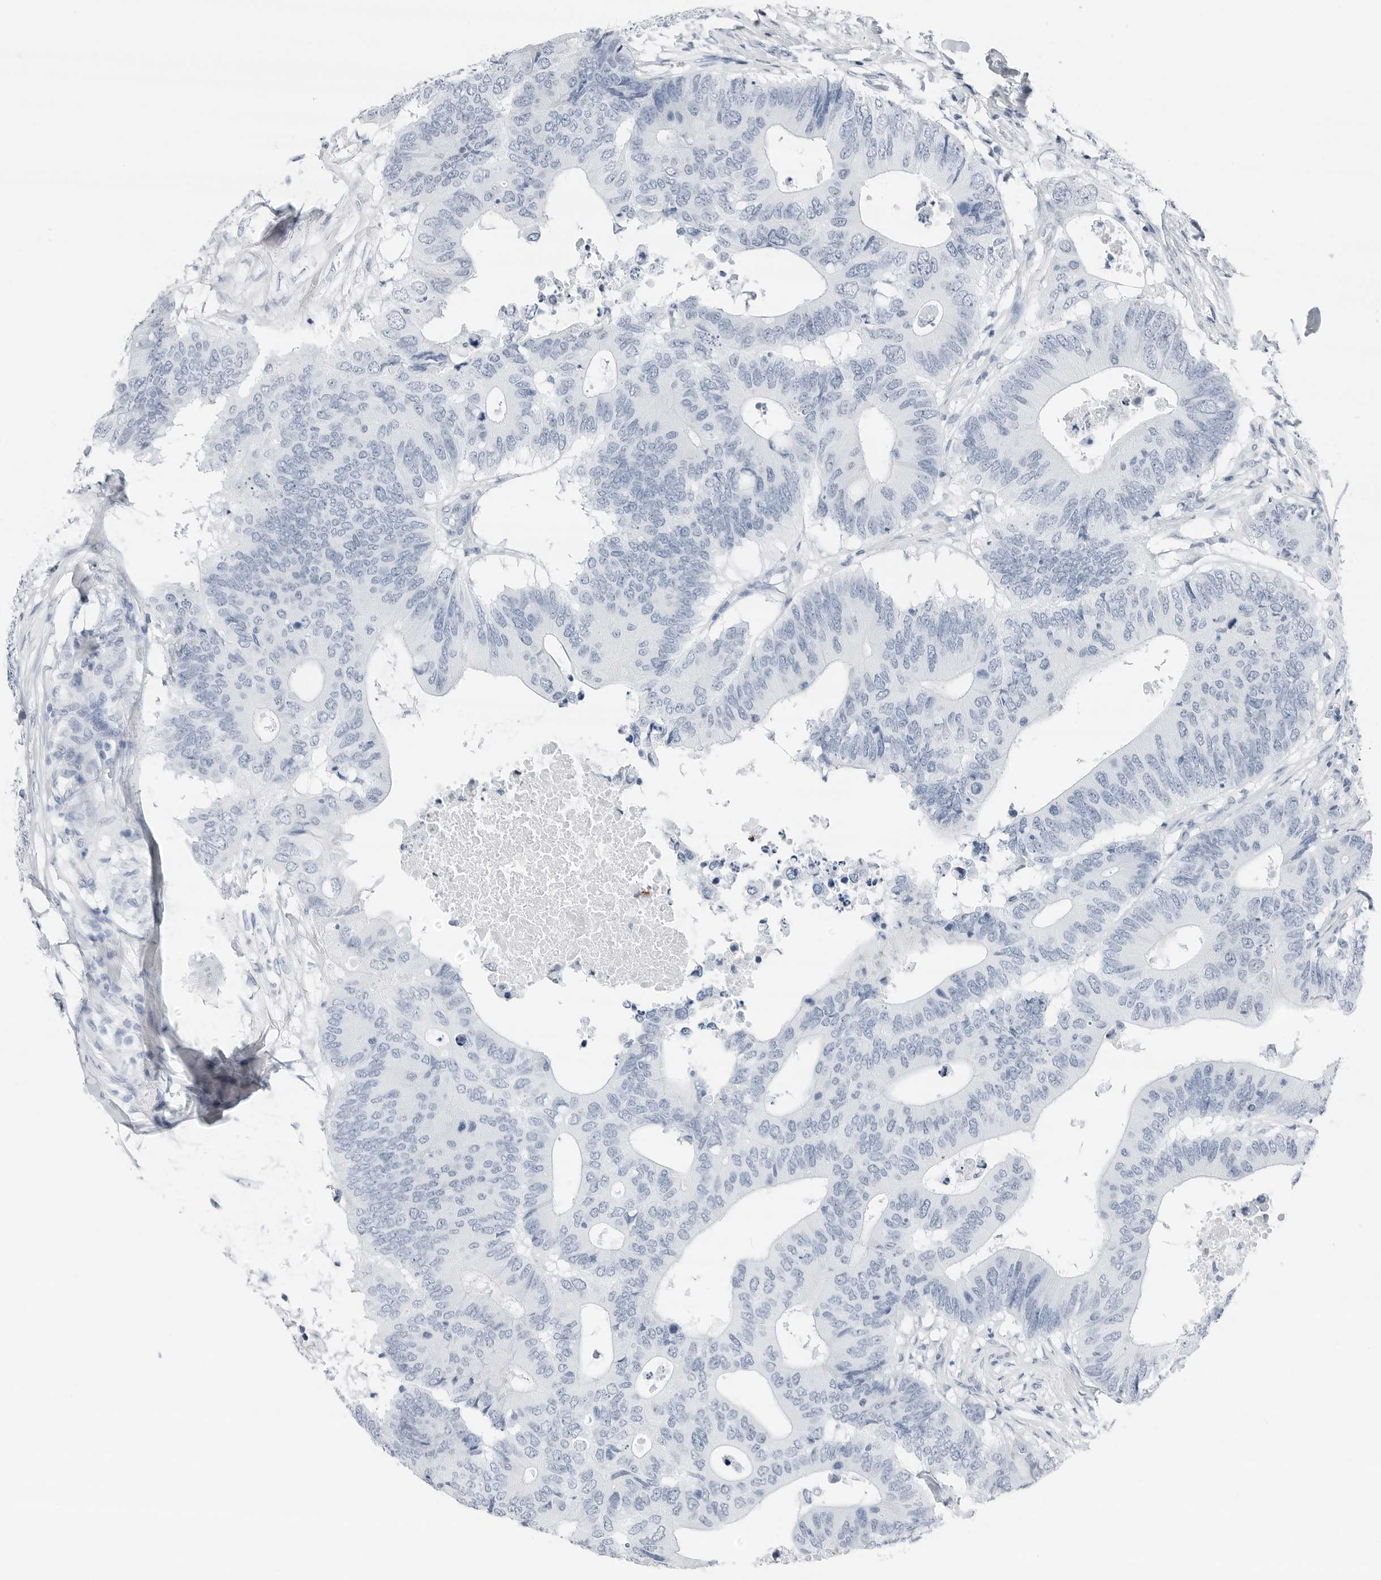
{"staining": {"intensity": "negative", "quantity": "none", "location": "none"}, "tissue": "colorectal cancer", "cell_type": "Tumor cells", "image_type": "cancer", "snomed": [{"axis": "morphology", "description": "Adenocarcinoma, NOS"}, {"axis": "topography", "description": "Colon"}], "caption": "A micrograph of colorectal adenocarcinoma stained for a protein exhibits no brown staining in tumor cells.", "gene": "SLPI", "patient": {"sex": "male", "age": 71}}